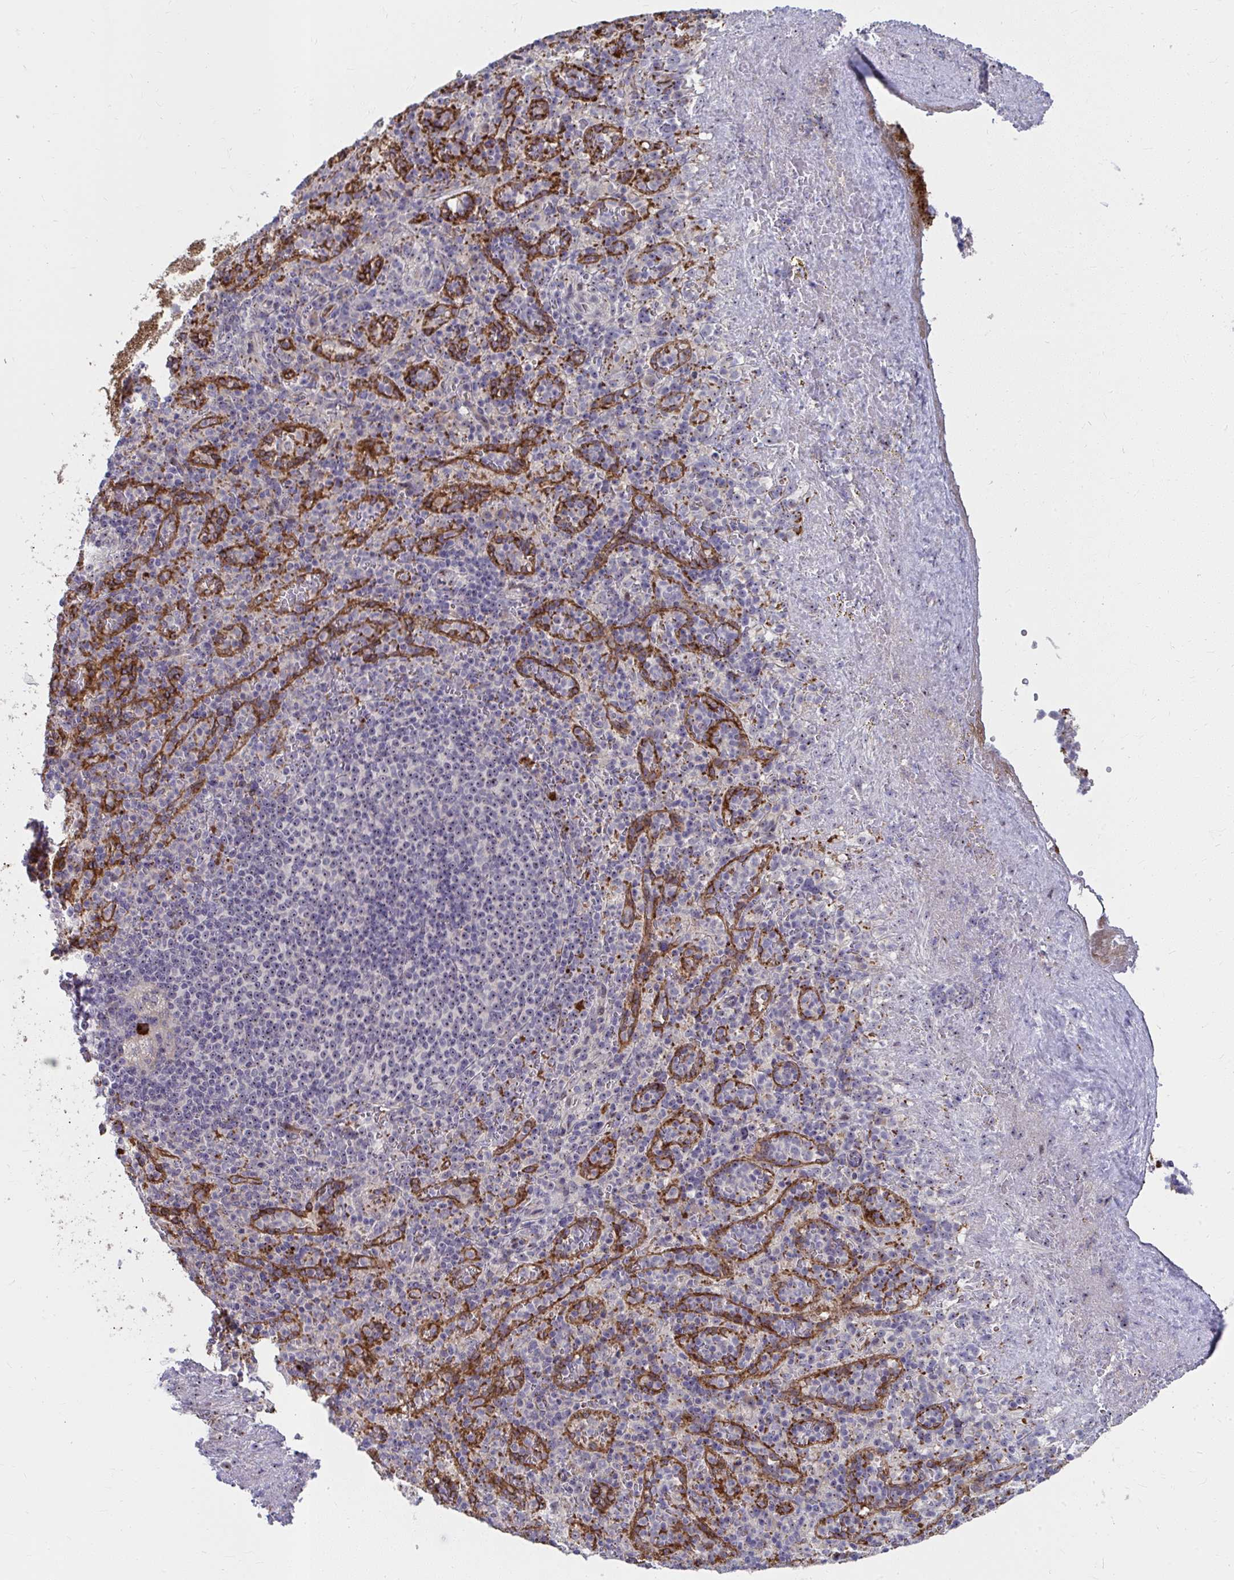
{"staining": {"intensity": "negative", "quantity": "none", "location": "none"}, "tissue": "spleen", "cell_type": "Cells in red pulp", "image_type": "normal", "snomed": [{"axis": "morphology", "description": "Normal tissue, NOS"}, {"axis": "topography", "description": "Spleen"}], "caption": "The image shows no significant staining in cells in red pulp of spleen. (Stains: DAB (3,3'-diaminobenzidine) immunohistochemistry with hematoxylin counter stain, Microscopy: brightfield microscopy at high magnification).", "gene": "MUS81", "patient": {"sex": "female", "age": 74}}